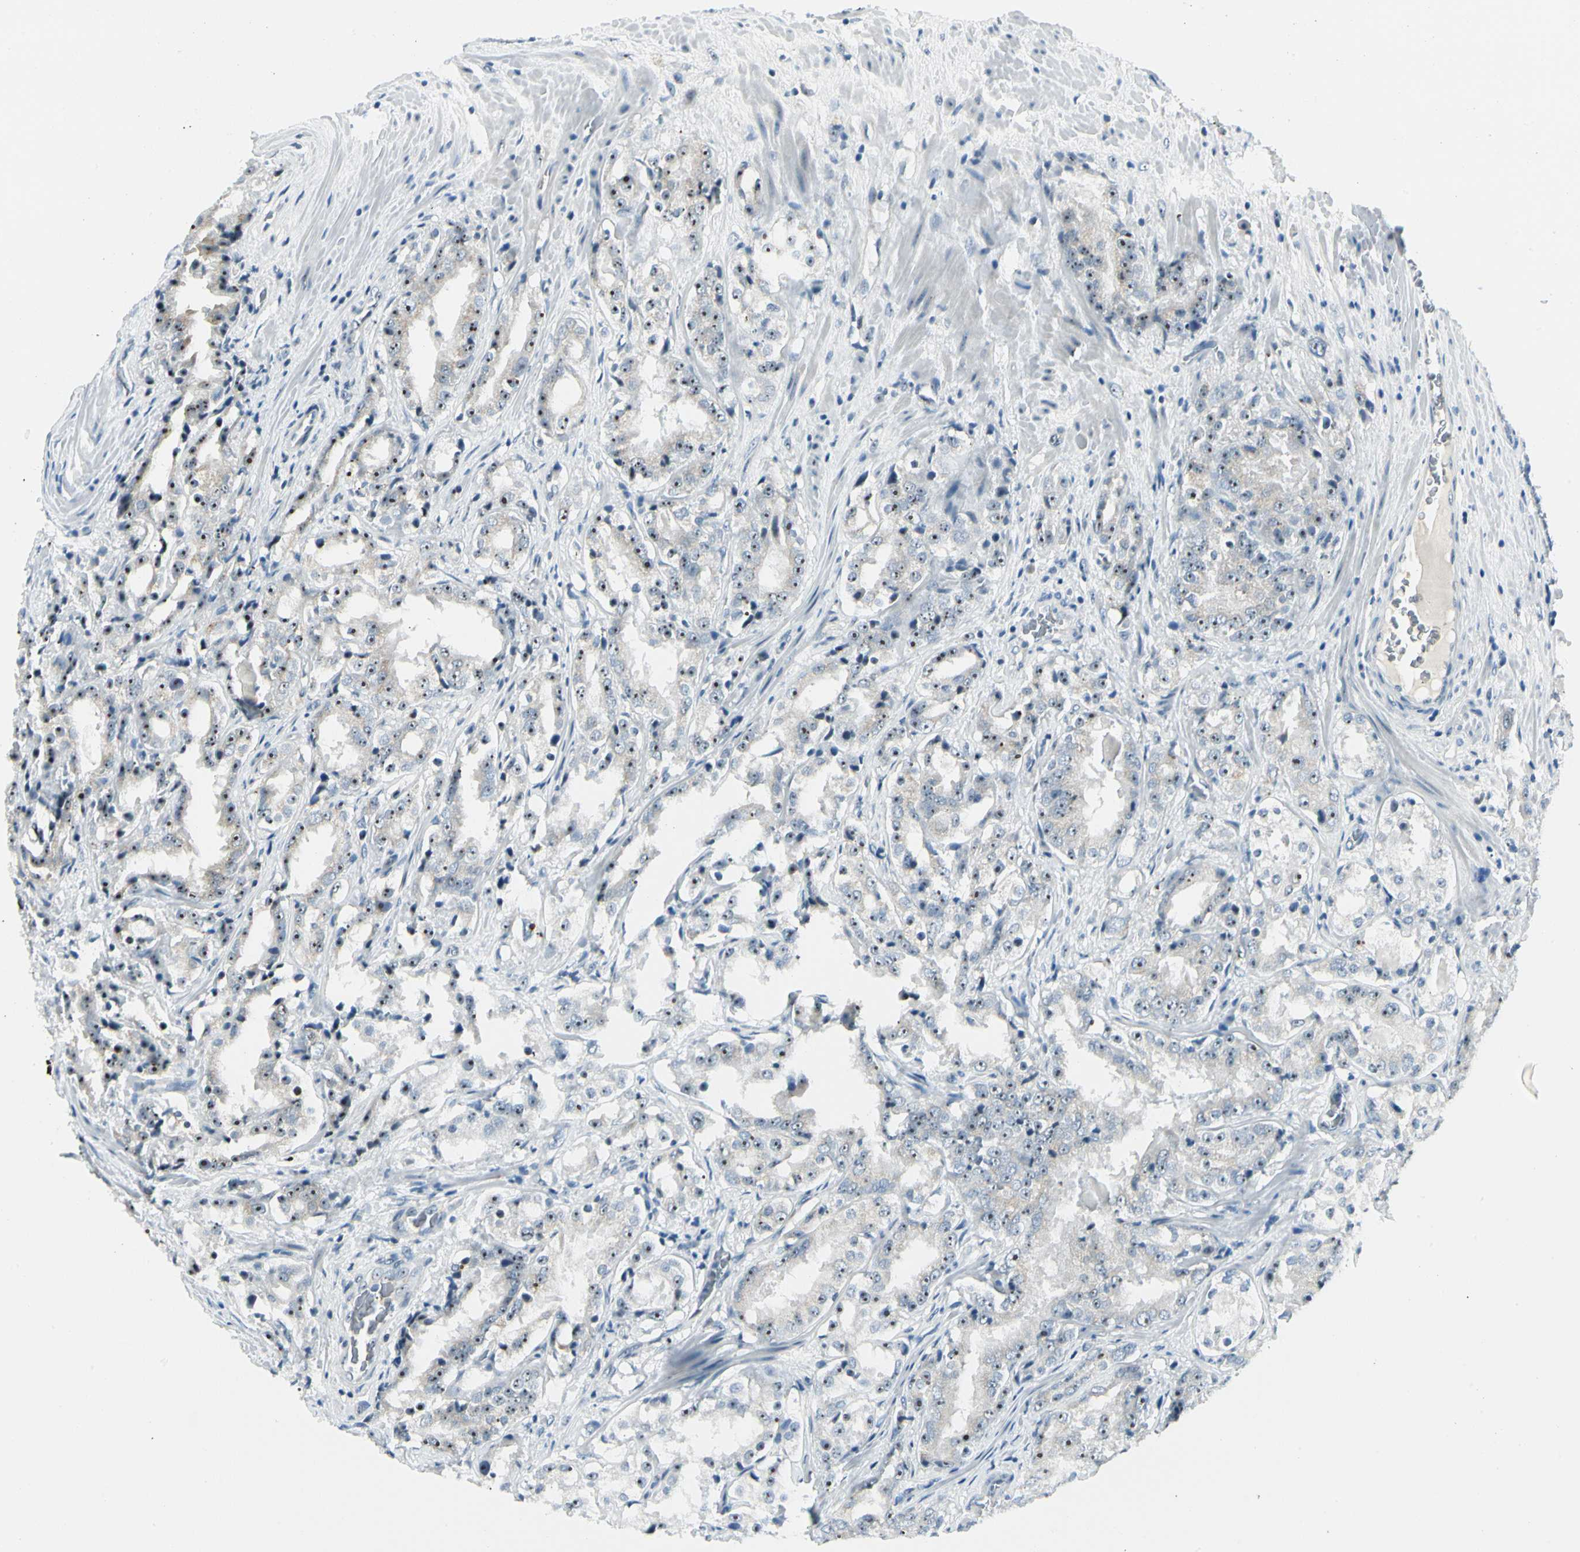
{"staining": {"intensity": "moderate", "quantity": ">75%", "location": "nuclear"}, "tissue": "prostate cancer", "cell_type": "Tumor cells", "image_type": "cancer", "snomed": [{"axis": "morphology", "description": "Adenocarcinoma, High grade"}, {"axis": "topography", "description": "Prostate"}], "caption": "The micrograph displays a brown stain indicating the presence of a protein in the nuclear of tumor cells in prostate adenocarcinoma (high-grade).", "gene": "ZSCAN1", "patient": {"sex": "male", "age": 73}}